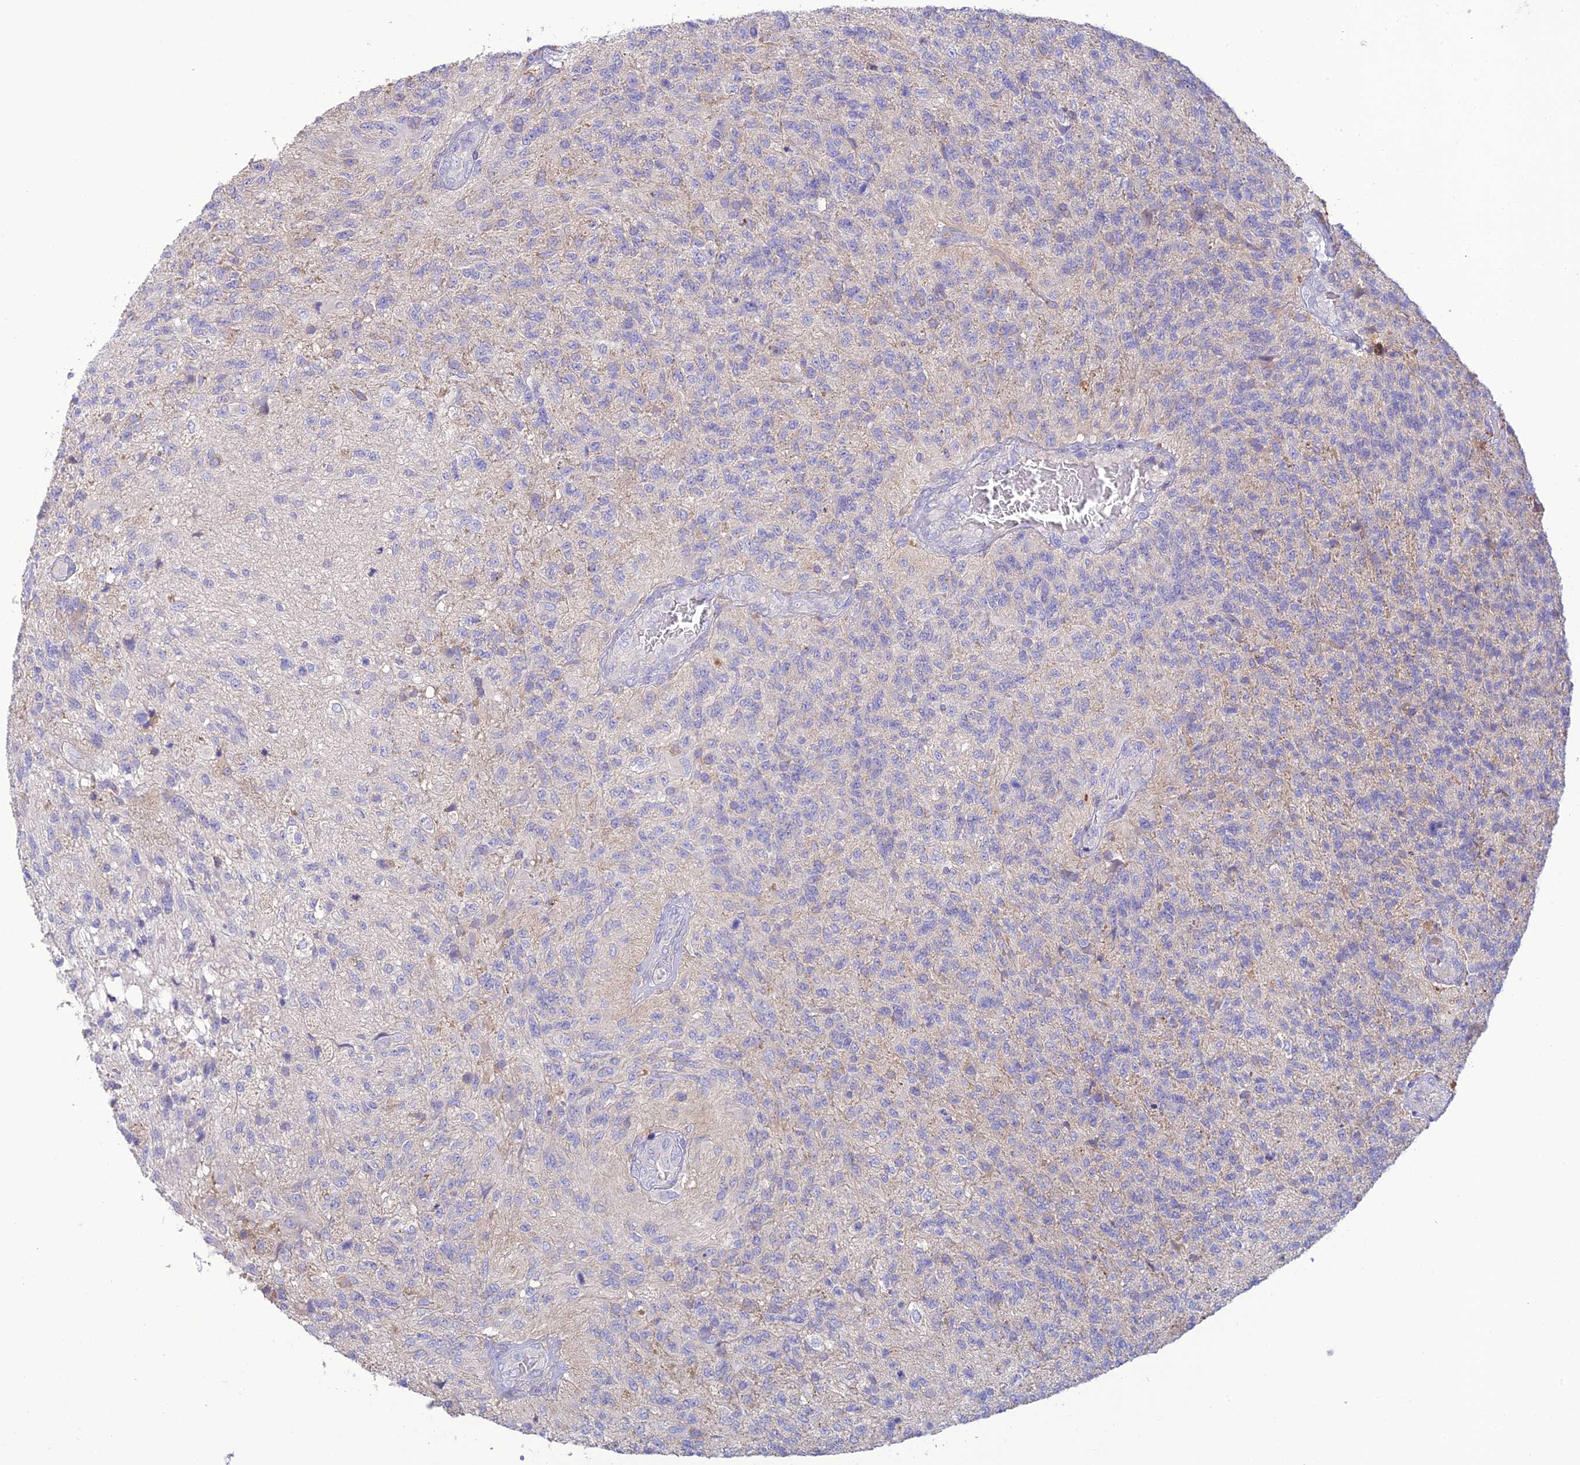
{"staining": {"intensity": "negative", "quantity": "none", "location": "none"}, "tissue": "glioma", "cell_type": "Tumor cells", "image_type": "cancer", "snomed": [{"axis": "morphology", "description": "Glioma, malignant, High grade"}, {"axis": "topography", "description": "Brain"}], "caption": "Glioma was stained to show a protein in brown. There is no significant positivity in tumor cells.", "gene": "SFT2D2", "patient": {"sex": "male", "age": 56}}